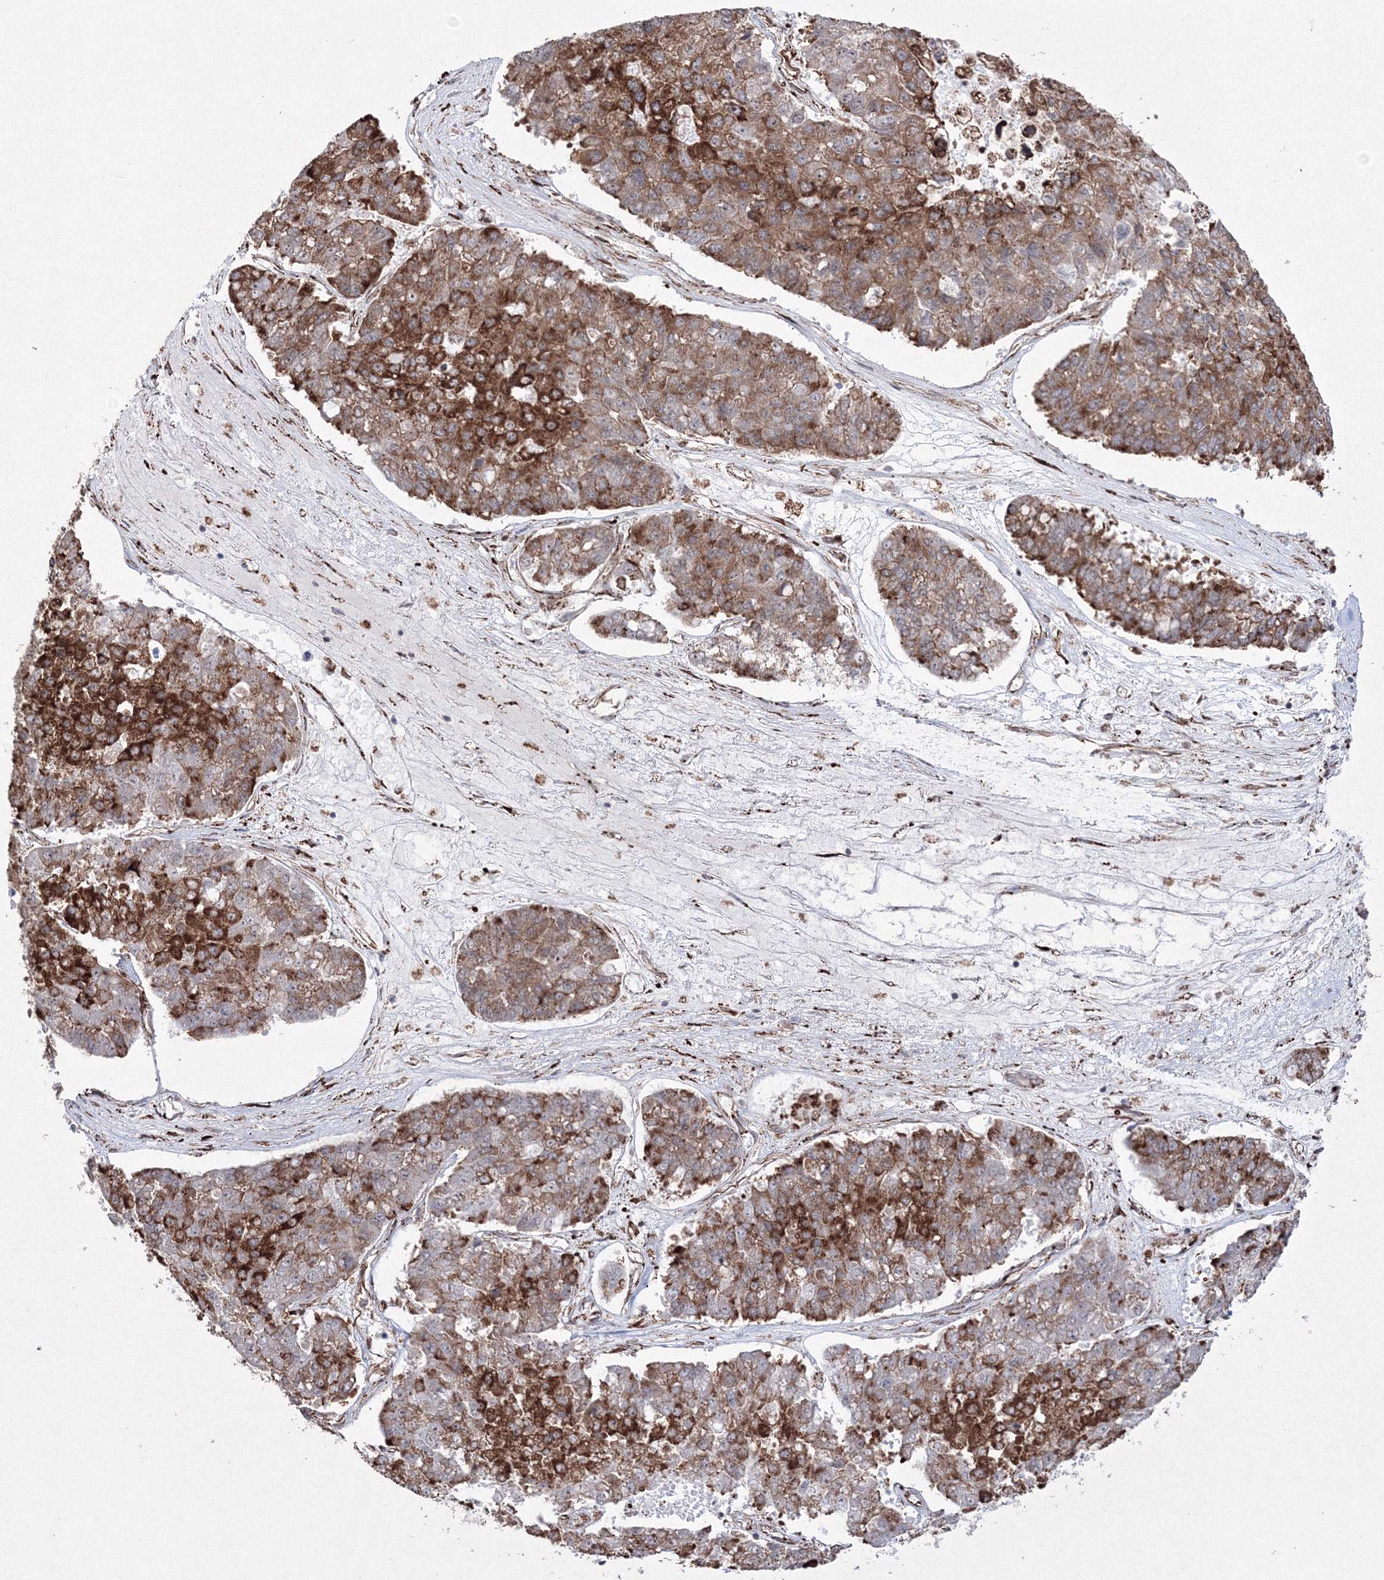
{"staining": {"intensity": "moderate", "quantity": ">75%", "location": "cytoplasmic/membranous"}, "tissue": "pancreatic cancer", "cell_type": "Tumor cells", "image_type": "cancer", "snomed": [{"axis": "morphology", "description": "Adenocarcinoma, NOS"}, {"axis": "topography", "description": "Pancreas"}], "caption": "Tumor cells show moderate cytoplasmic/membranous positivity in about >75% of cells in adenocarcinoma (pancreatic). The staining was performed using DAB (3,3'-diaminobenzidine) to visualize the protein expression in brown, while the nuclei were stained in blue with hematoxylin (Magnification: 20x).", "gene": "EFCAB12", "patient": {"sex": "male", "age": 50}}